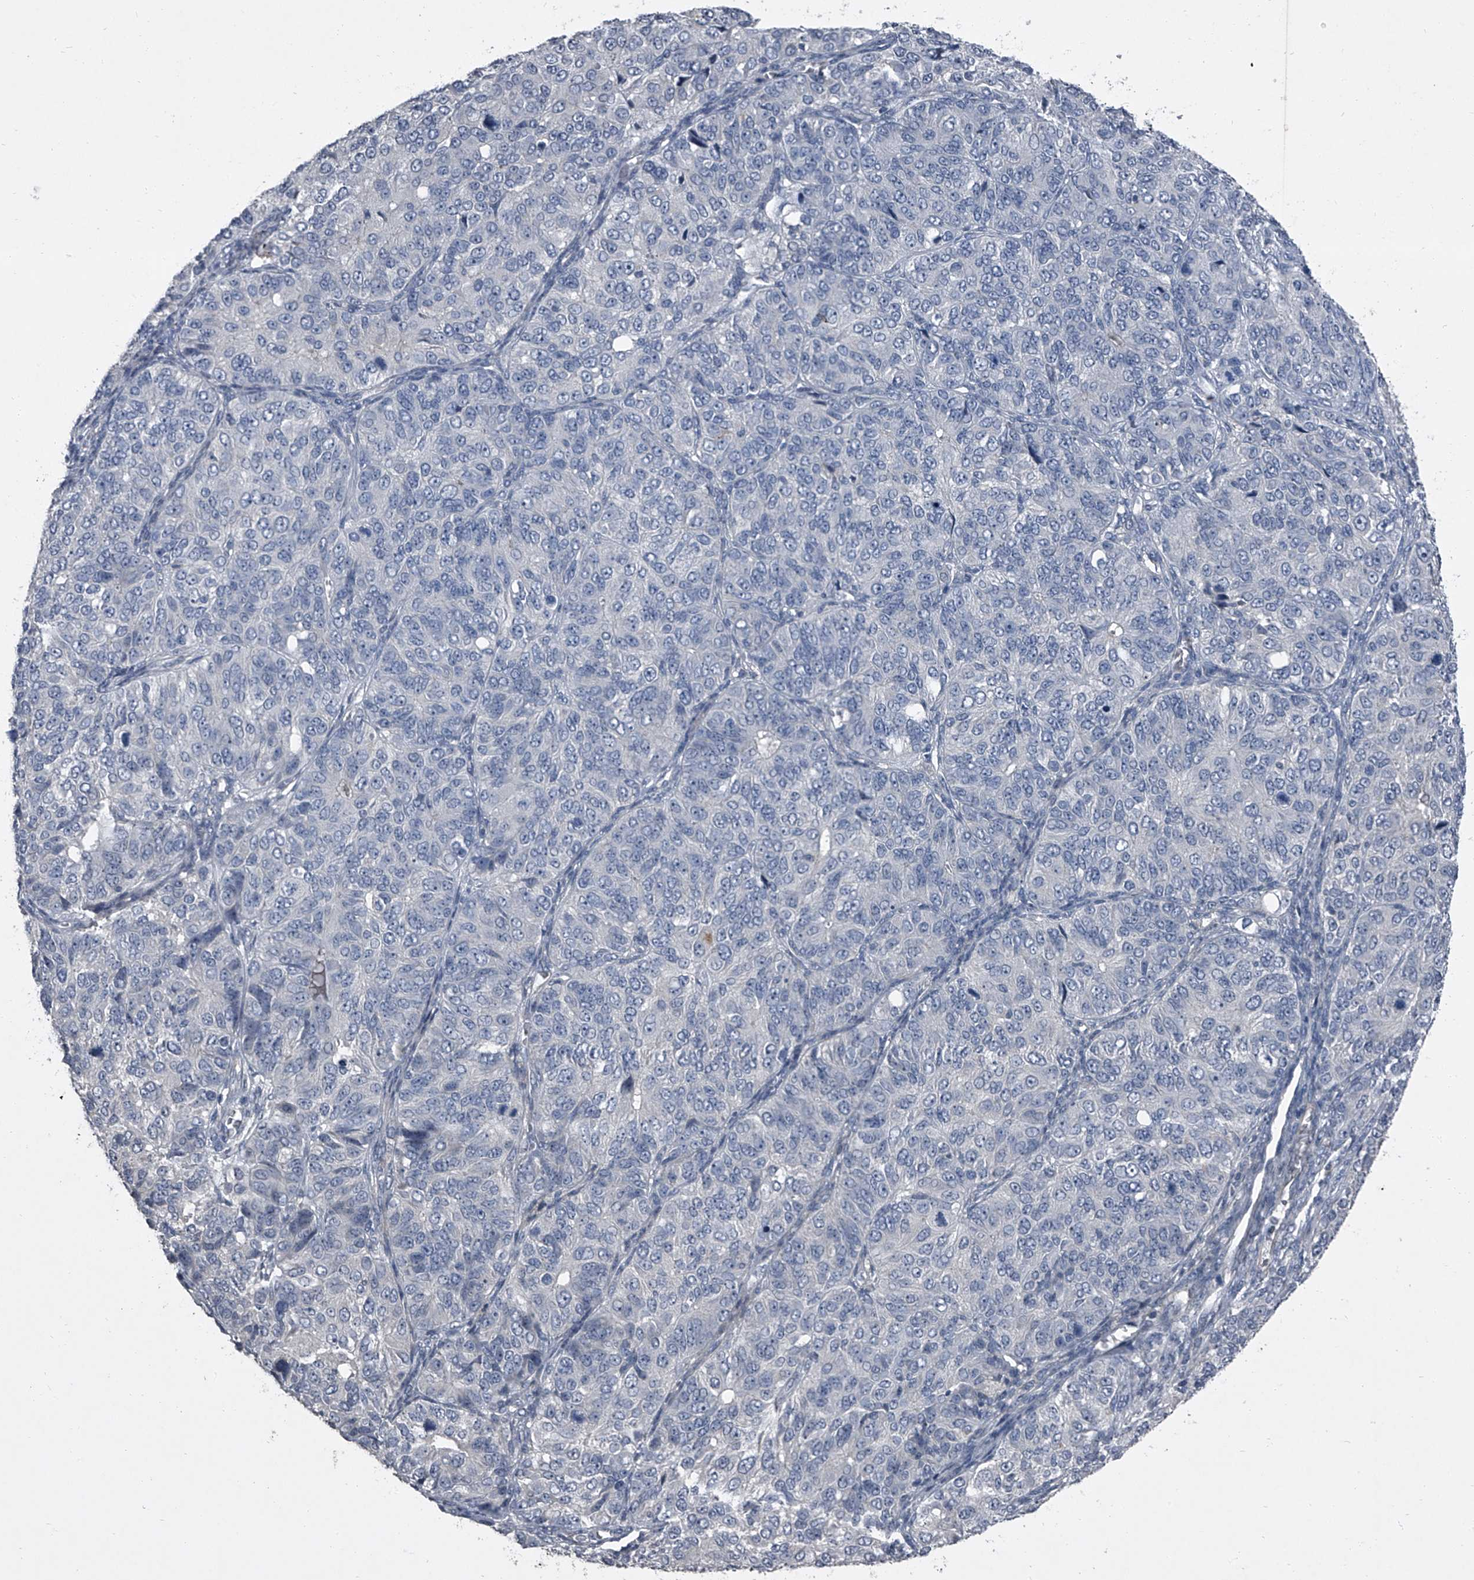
{"staining": {"intensity": "negative", "quantity": "none", "location": "none"}, "tissue": "ovarian cancer", "cell_type": "Tumor cells", "image_type": "cancer", "snomed": [{"axis": "morphology", "description": "Carcinoma, endometroid"}, {"axis": "topography", "description": "Ovary"}], "caption": "Photomicrograph shows no significant protein staining in tumor cells of endometroid carcinoma (ovarian). (DAB (3,3'-diaminobenzidine) immunohistochemistry (IHC) visualized using brightfield microscopy, high magnification).", "gene": "HEPHL1", "patient": {"sex": "female", "age": 51}}